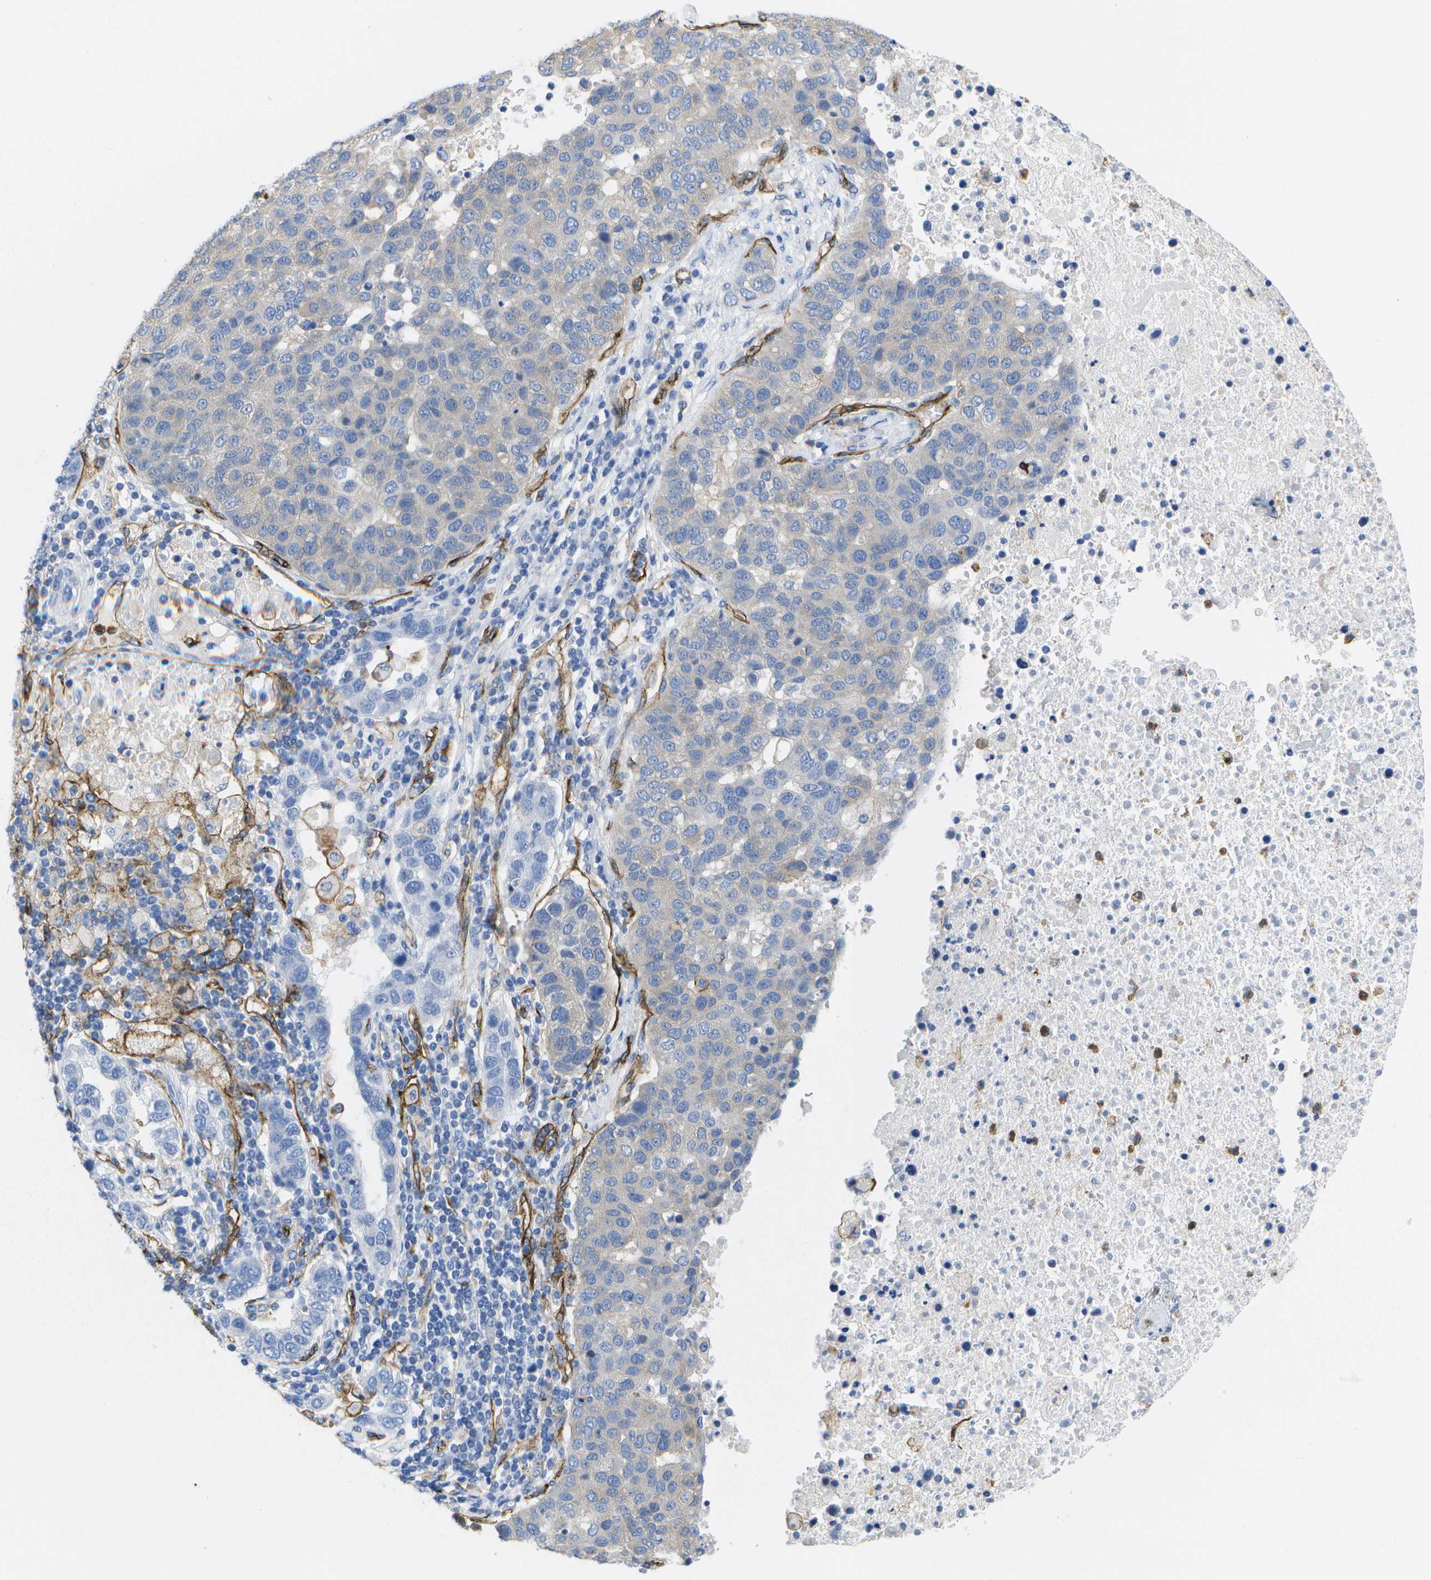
{"staining": {"intensity": "negative", "quantity": "none", "location": "none"}, "tissue": "pancreatic cancer", "cell_type": "Tumor cells", "image_type": "cancer", "snomed": [{"axis": "morphology", "description": "Adenocarcinoma, NOS"}, {"axis": "topography", "description": "Pancreas"}], "caption": "Immunohistochemical staining of adenocarcinoma (pancreatic) reveals no significant expression in tumor cells. (DAB (3,3'-diaminobenzidine) immunohistochemistry (IHC), high magnification).", "gene": "DYSF", "patient": {"sex": "female", "age": 61}}